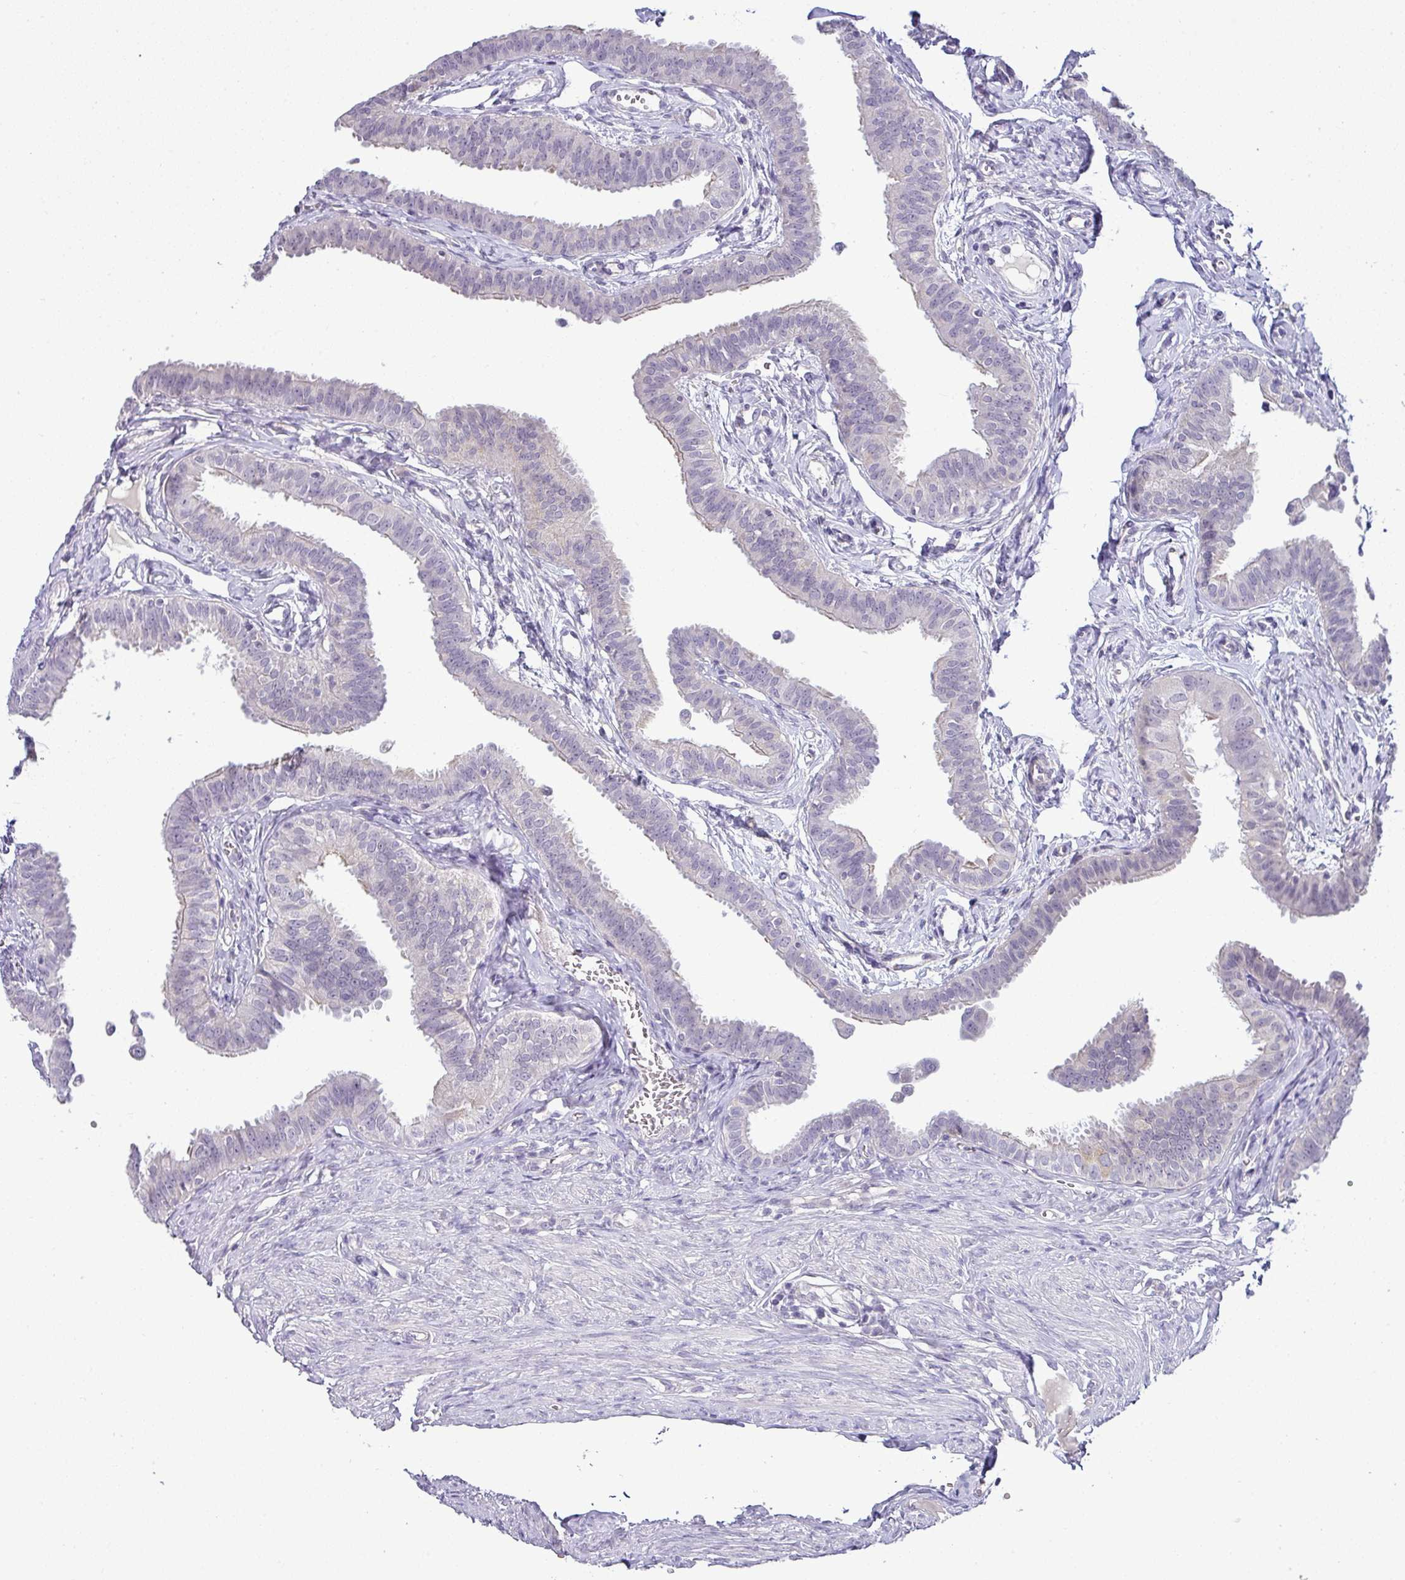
{"staining": {"intensity": "negative", "quantity": "none", "location": "none"}, "tissue": "fallopian tube", "cell_type": "Glandular cells", "image_type": "normal", "snomed": [{"axis": "morphology", "description": "Normal tissue, NOS"}, {"axis": "morphology", "description": "Carcinoma, NOS"}, {"axis": "topography", "description": "Fallopian tube"}, {"axis": "topography", "description": "Ovary"}], "caption": "Immunohistochemistry (IHC) histopathology image of normal human fallopian tube stained for a protein (brown), which demonstrates no staining in glandular cells. The staining is performed using DAB (3,3'-diaminobenzidine) brown chromogen with nuclei counter-stained in using hematoxylin.", "gene": "HBEGF", "patient": {"sex": "female", "age": 59}}